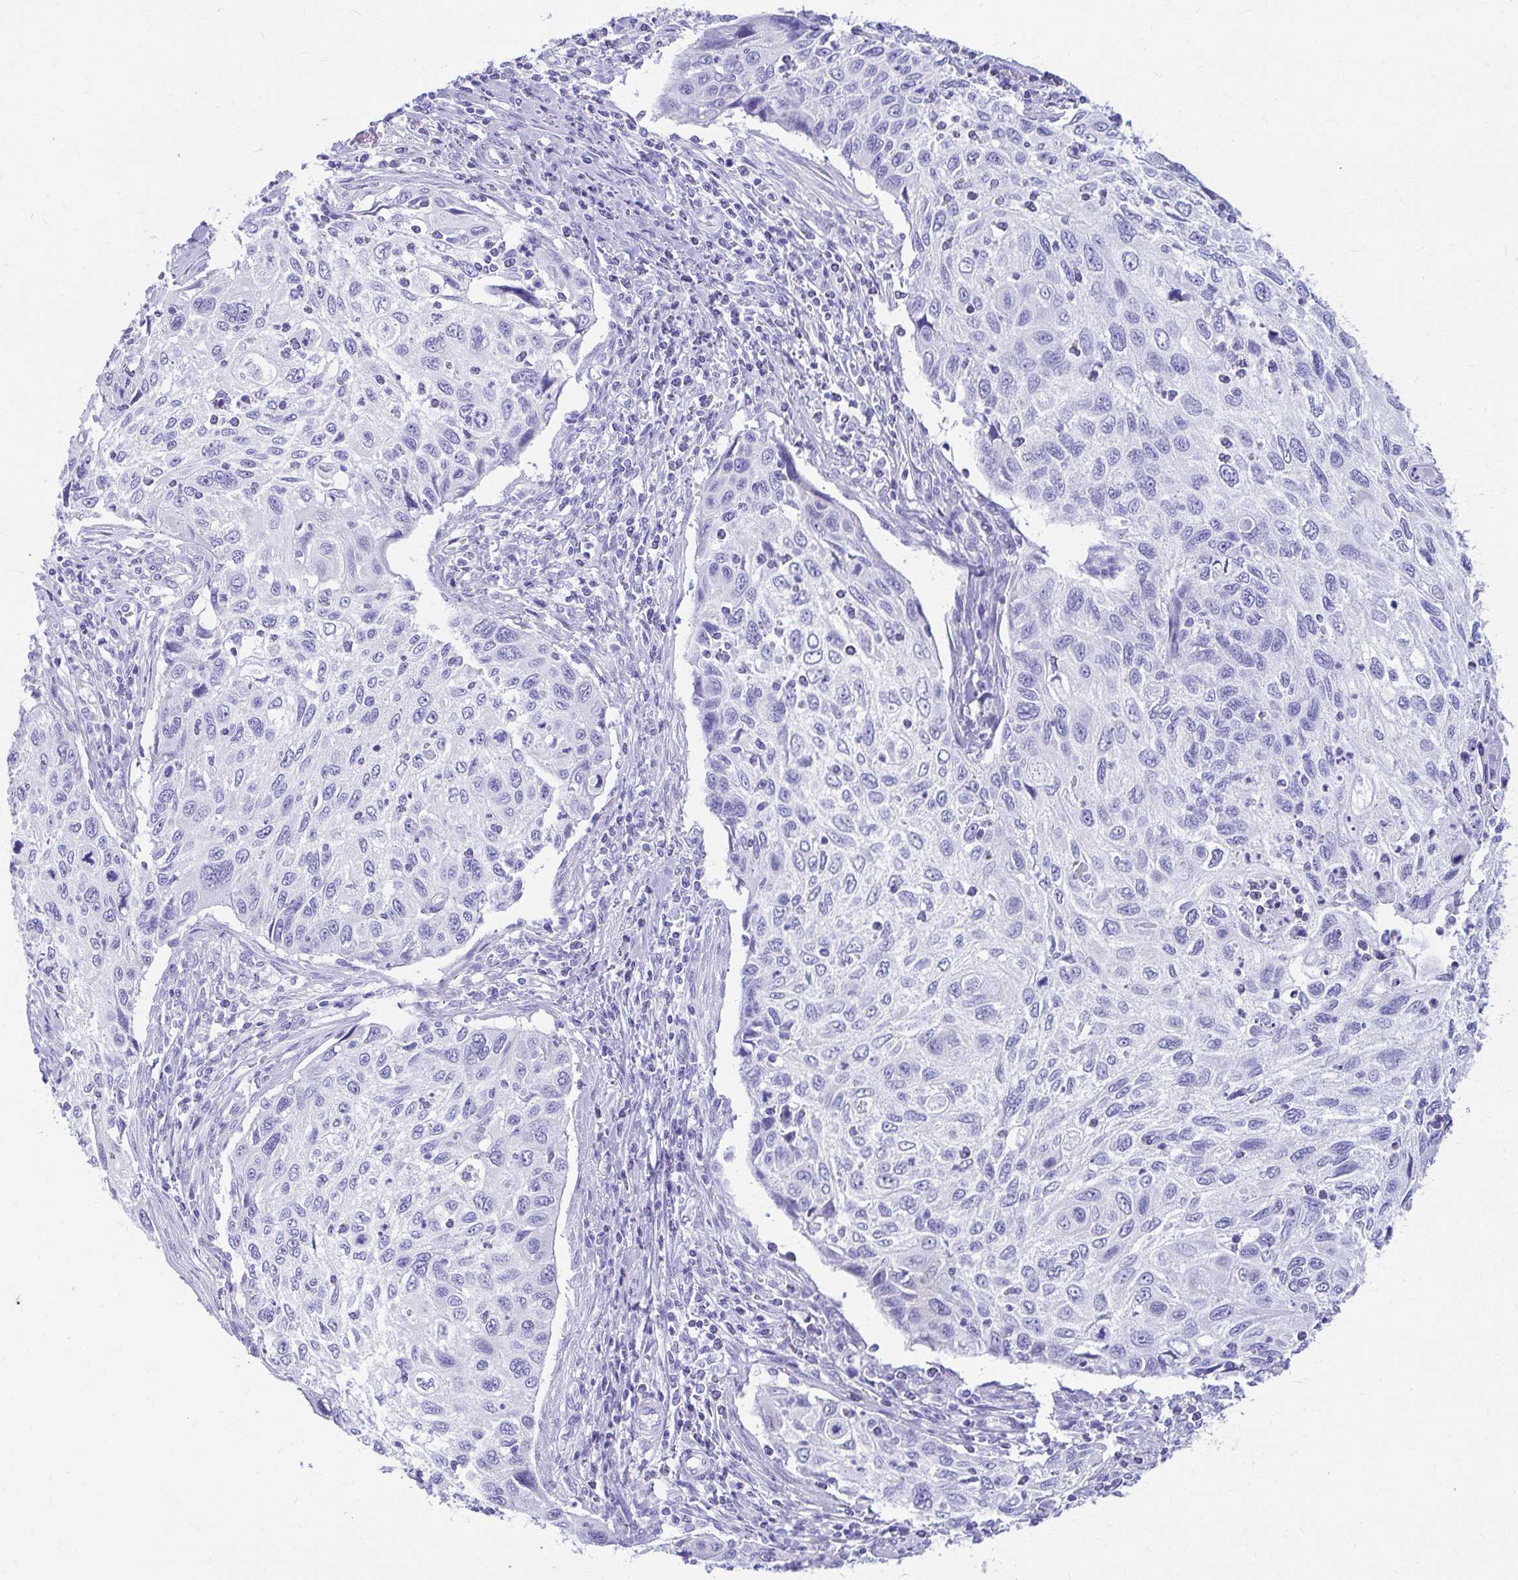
{"staining": {"intensity": "negative", "quantity": "none", "location": "none"}, "tissue": "cervical cancer", "cell_type": "Tumor cells", "image_type": "cancer", "snomed": [{"axis": "morphology", "description": "Squamous cell carcinoma, NOS"}, {"axis": "topography", "description": "Cervix"}], "caption": "This is a micrograph of immunohistochemistry (IHC) staining of cervical squamous cell carcinoma, which shows no positivity in tumor cells.", "gene": "NSG2", "patient": {"sex": "female", "age": 70}}